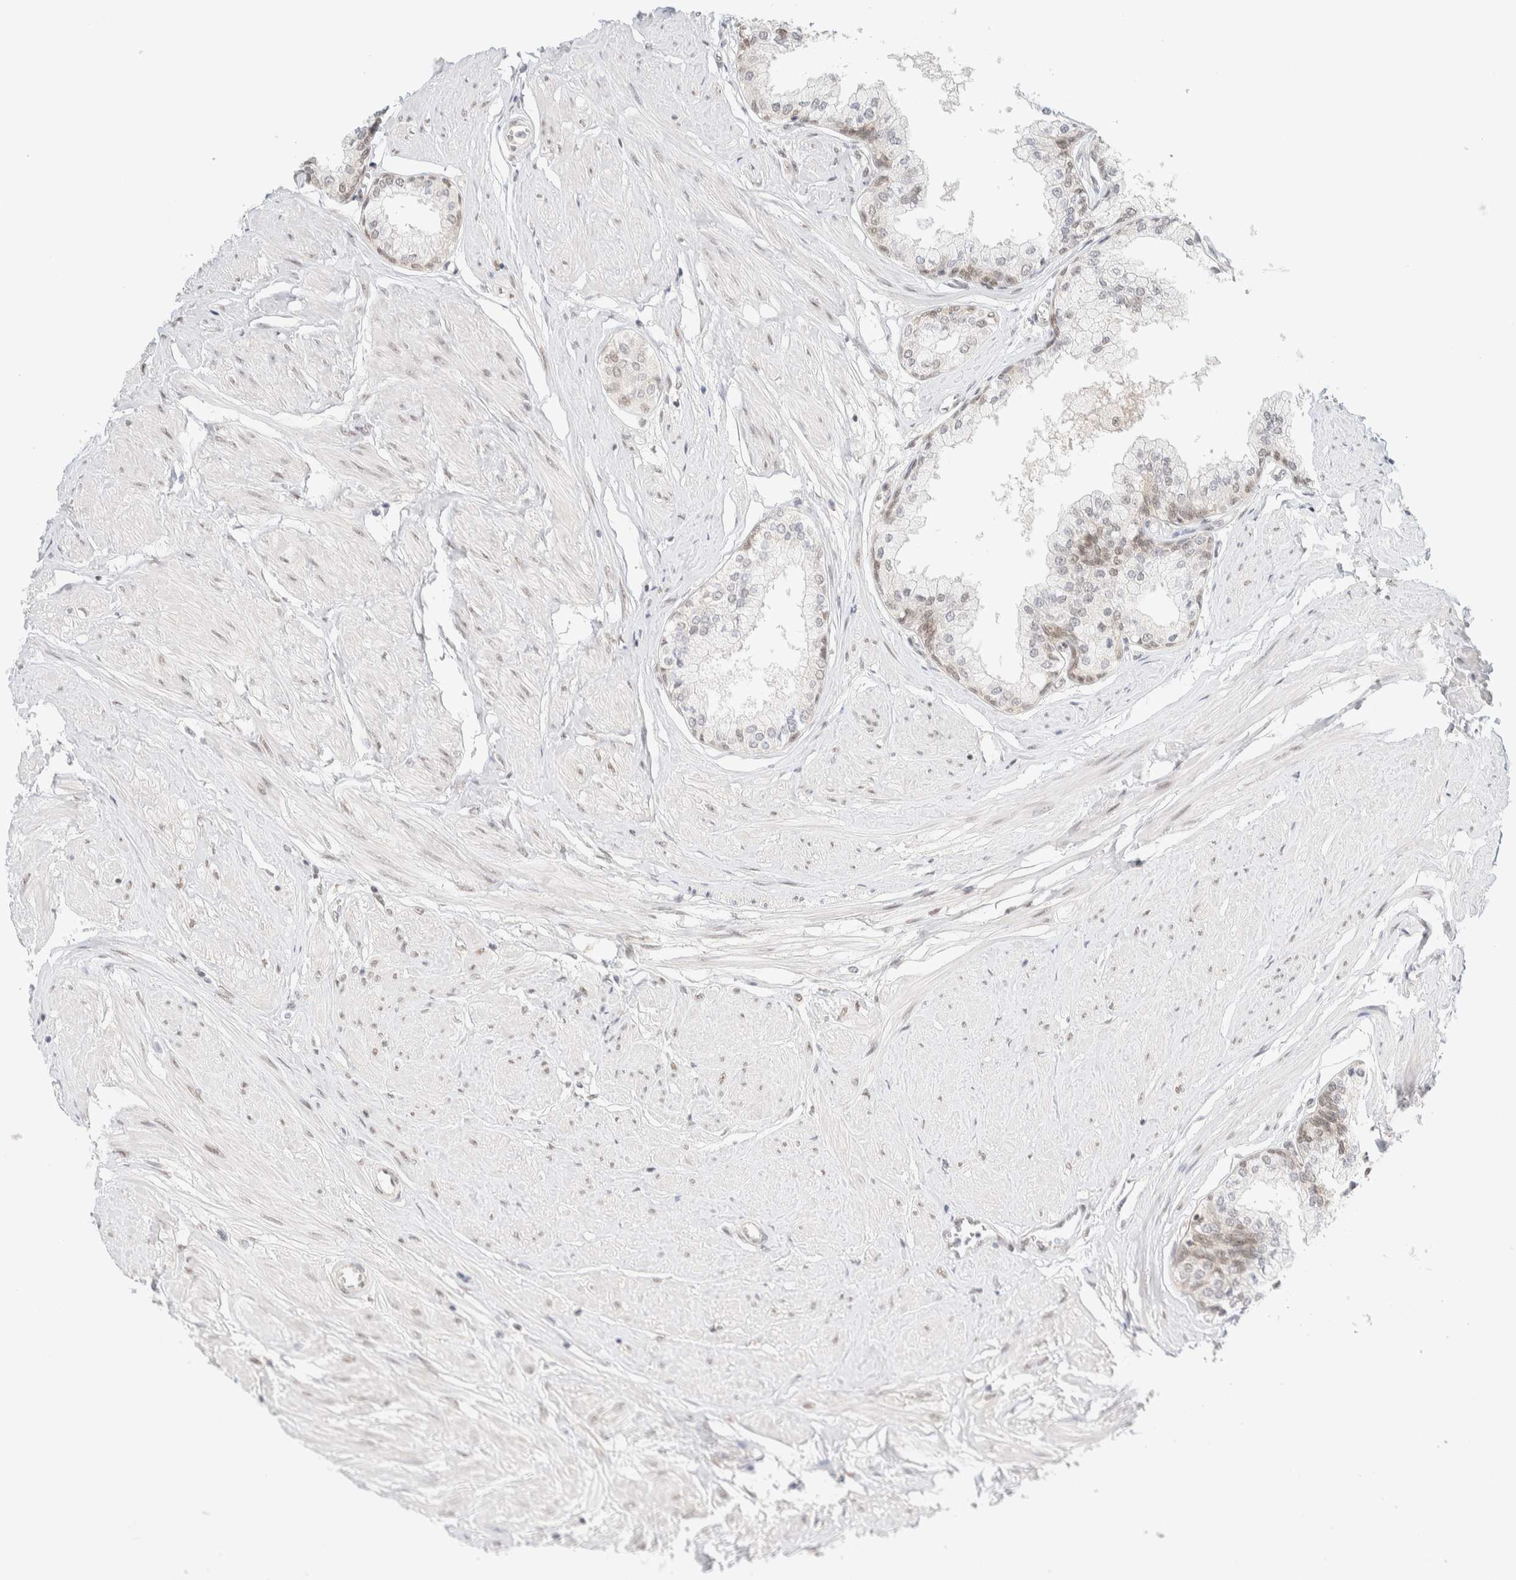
{"staining": {"intensity": "moderate", "quantity": "<25%", "location": "nuclear"}, "tissue": "seminal vesicle", "cell_type": "Glandular cells", "image_type": "normal", "snomed": [{"axis": "morphology", "description": "Normal tissue, NOS"}, {"axis": "topography", "description": "Prostate"}, {"axis": "topography", "description": "Seminal veicle"}], "caption": "This micrograph shows IHC staining of unremarkable seminal vesicle, with low moderate nuclear staining in about <25% of glandular cells.", "gene": "PYGO2", "patient": {"sex": "male", "age": 60}}